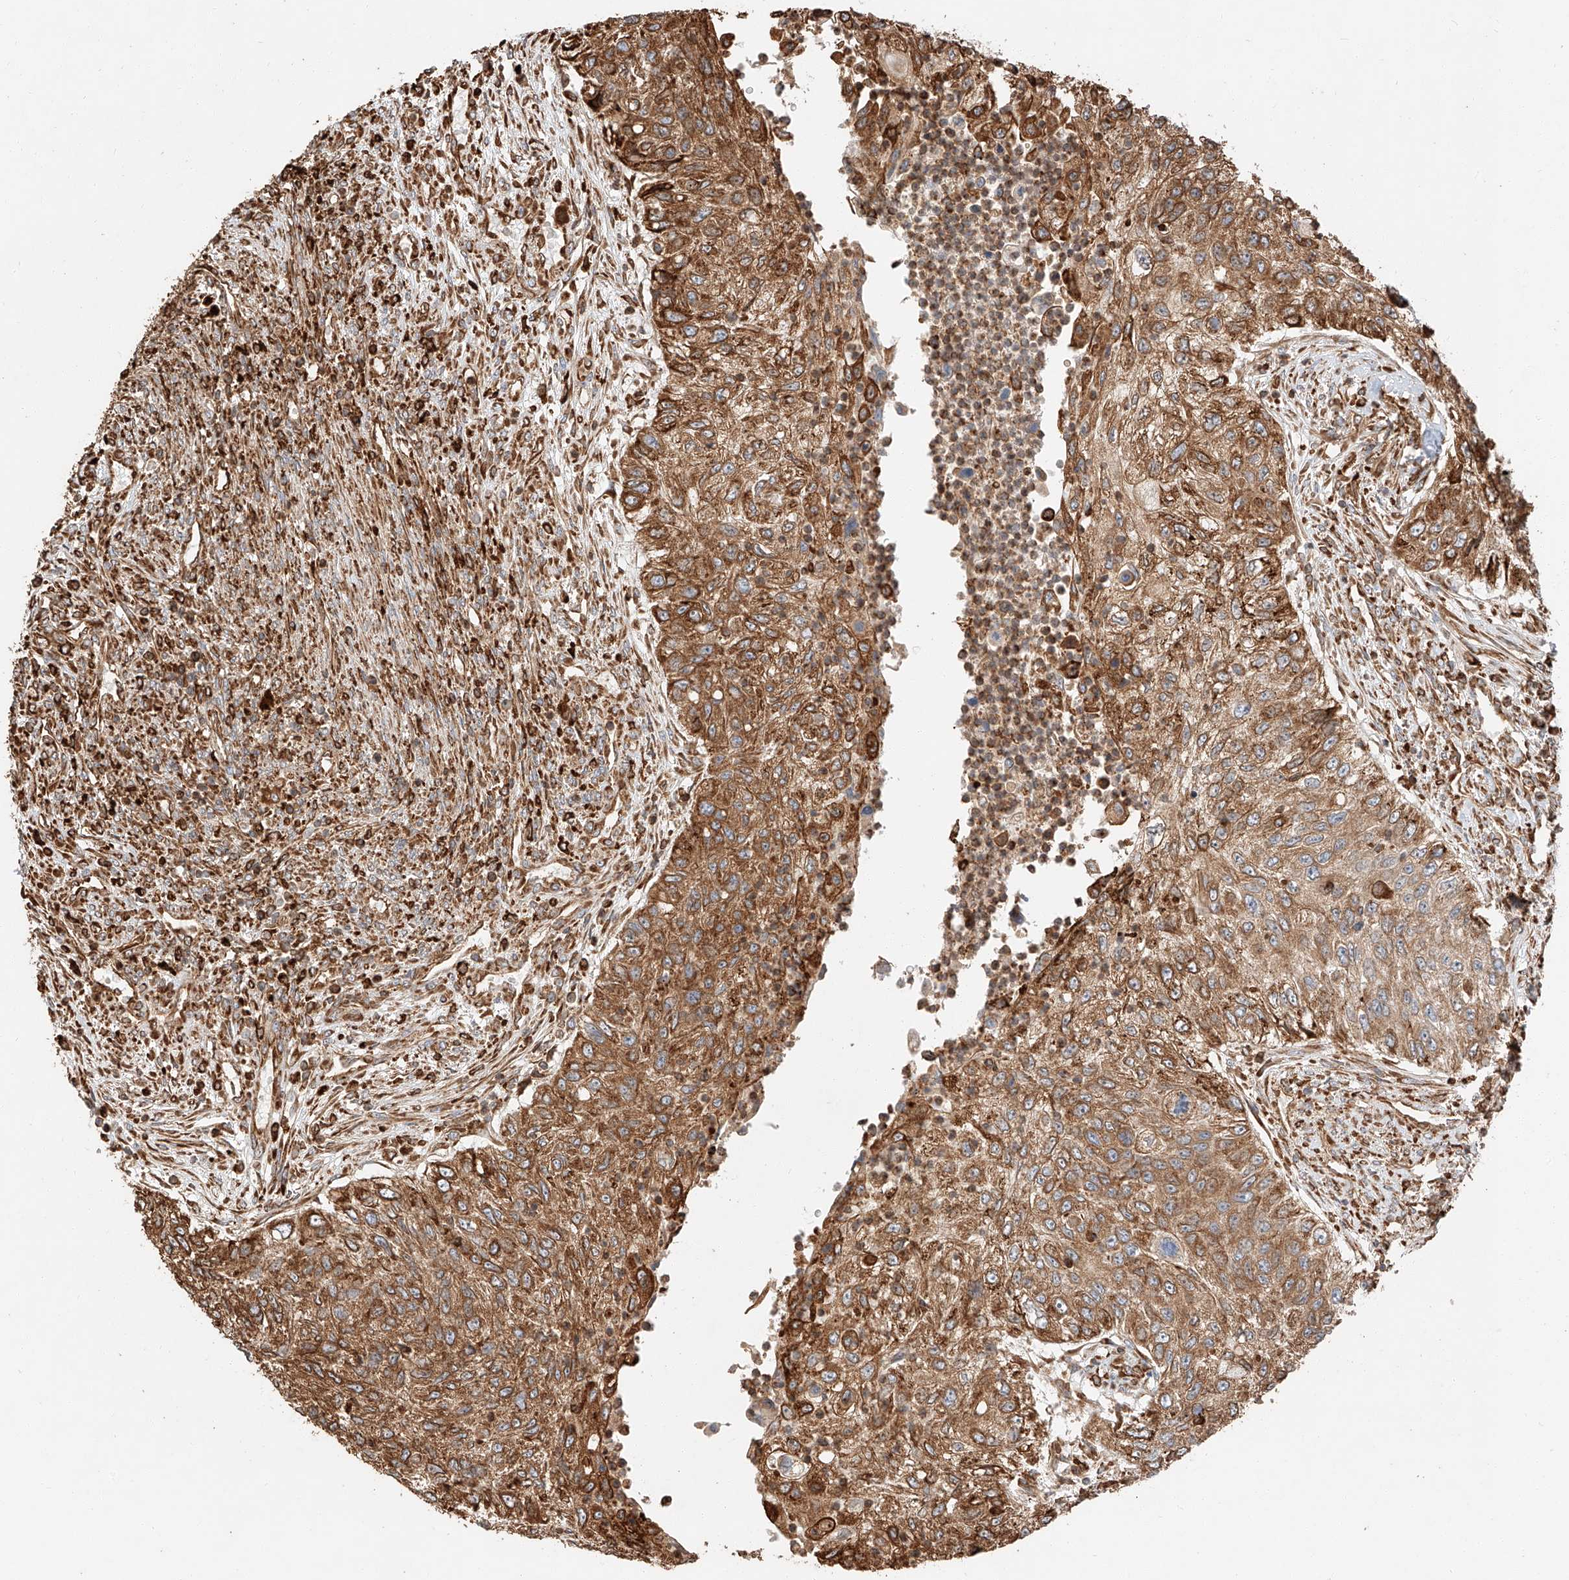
{"staining": {"intensity": "strong", "quantity": ">75%", "location": "cytoplasmic/membranous"}, "tissue": "urothelial cancer", "cell_type": "Tumor cells", "image_type": "cancer", "snomed": [{"axis": "morphology", "description": "Urothelial carcinoma, High grade"}, {"axis": "topography", "description": "Urinary bladder"}], "caption": "A high-resolution micrograph shows IHC staining of urothelial cancer, which displays strong cytoplasmic/membranous expression in about >75% of tumor cells. Immunohistochemistry stains the protein in brown and the nuclei are stained blue.", "gene": "ZNF84", "patient": {"sex": "female", "age": 60}}